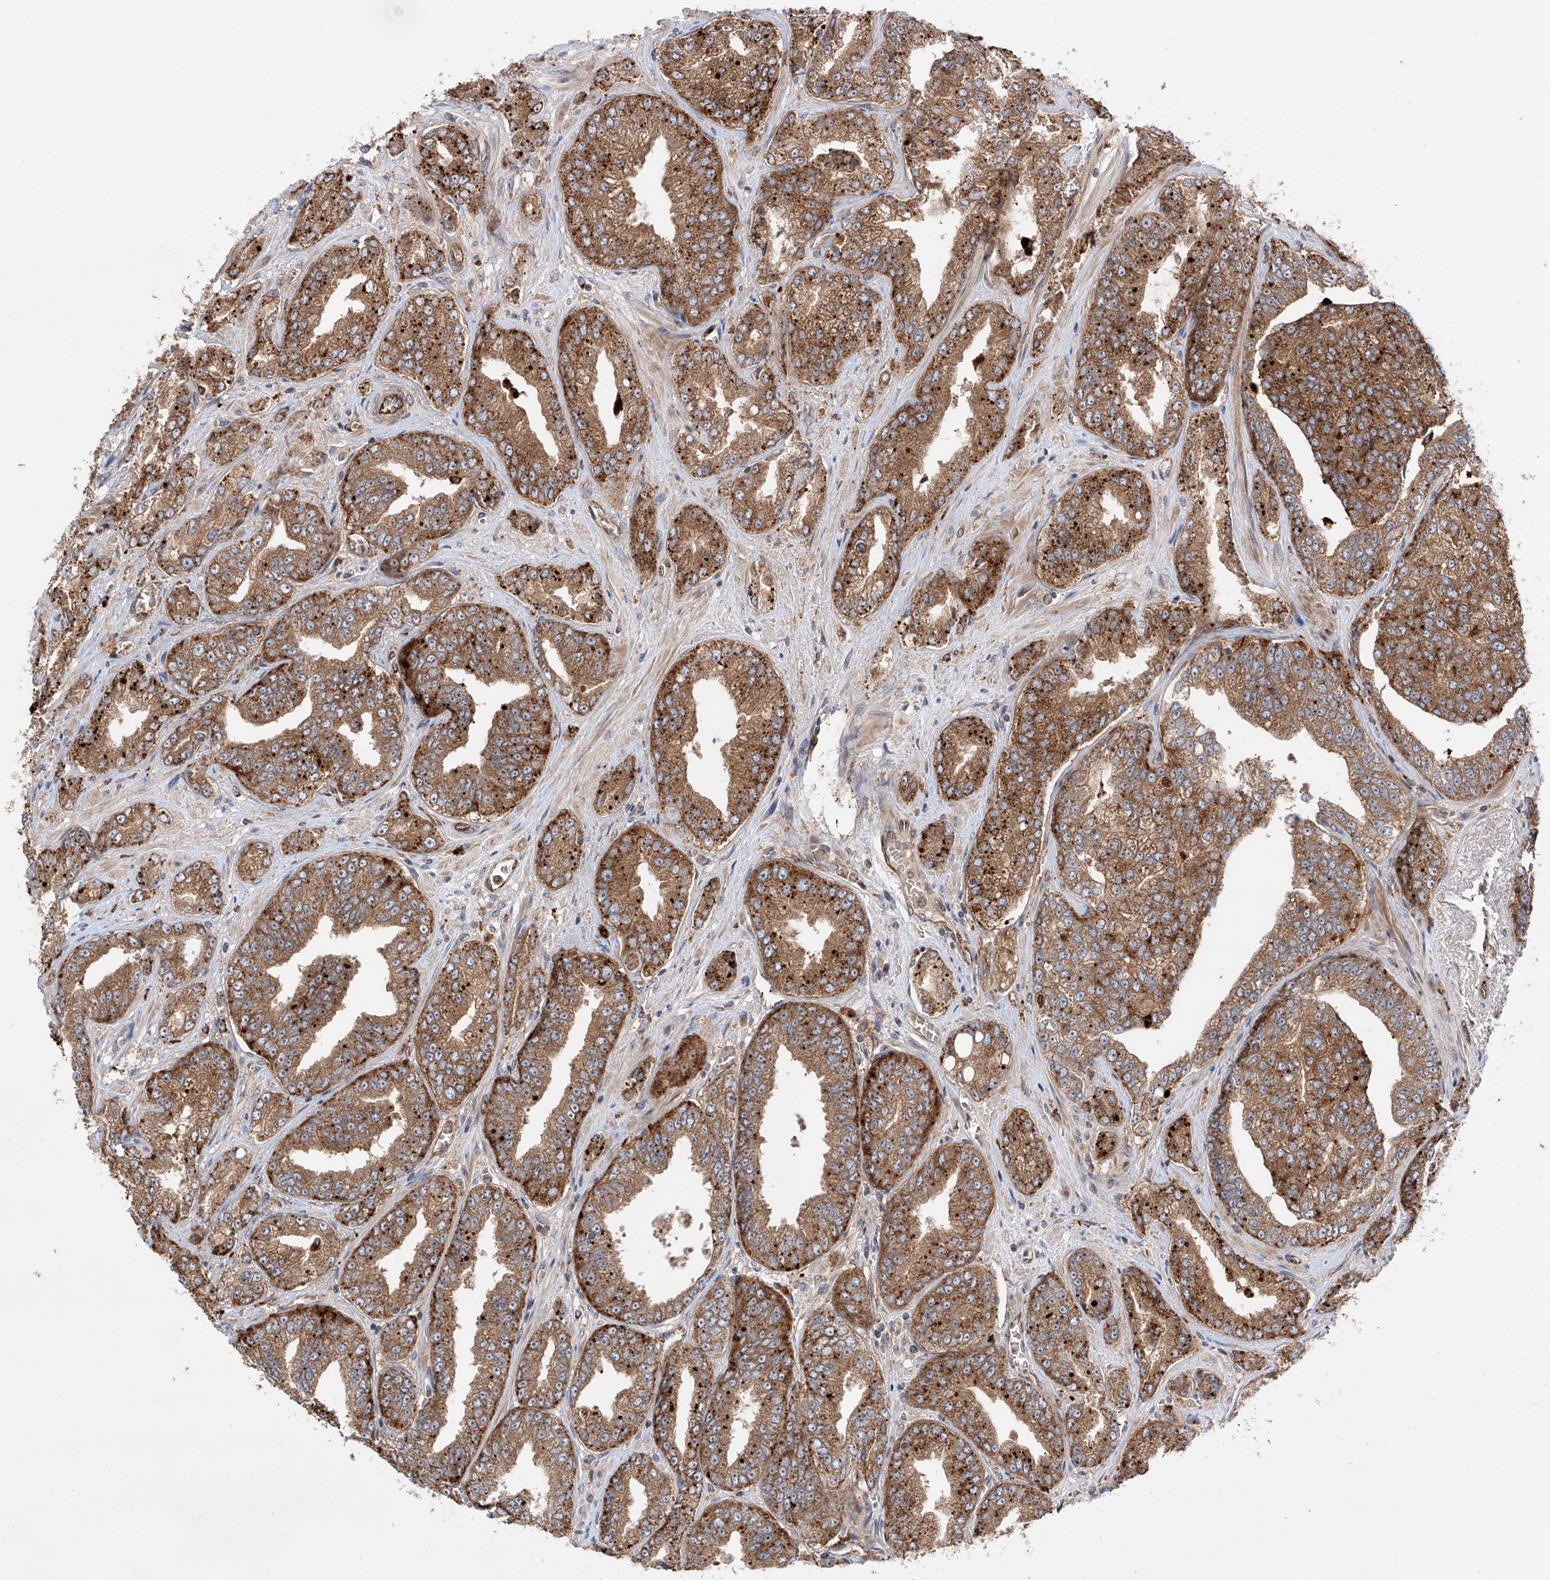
{"staining": {"intensity": "strong", "quantity": ">75%", "location": "cytoplasmic/membranous"}, "tissue": "prostate cancer", "cell_type": "Tumor cells", "image_type": "cancer", "snomed": [{"axis": "morphology", "description": "Adenocarcinoma, High grade"}, {"axis": "topography", "description": "Prostate"}], "caption": "Tumor cells reveal strong cytoplasmic/membranous staining in approximately >75% of cells in prostate cancer.", "gene": "YKT6", "patient": {"sex": "male", "age": 71}}